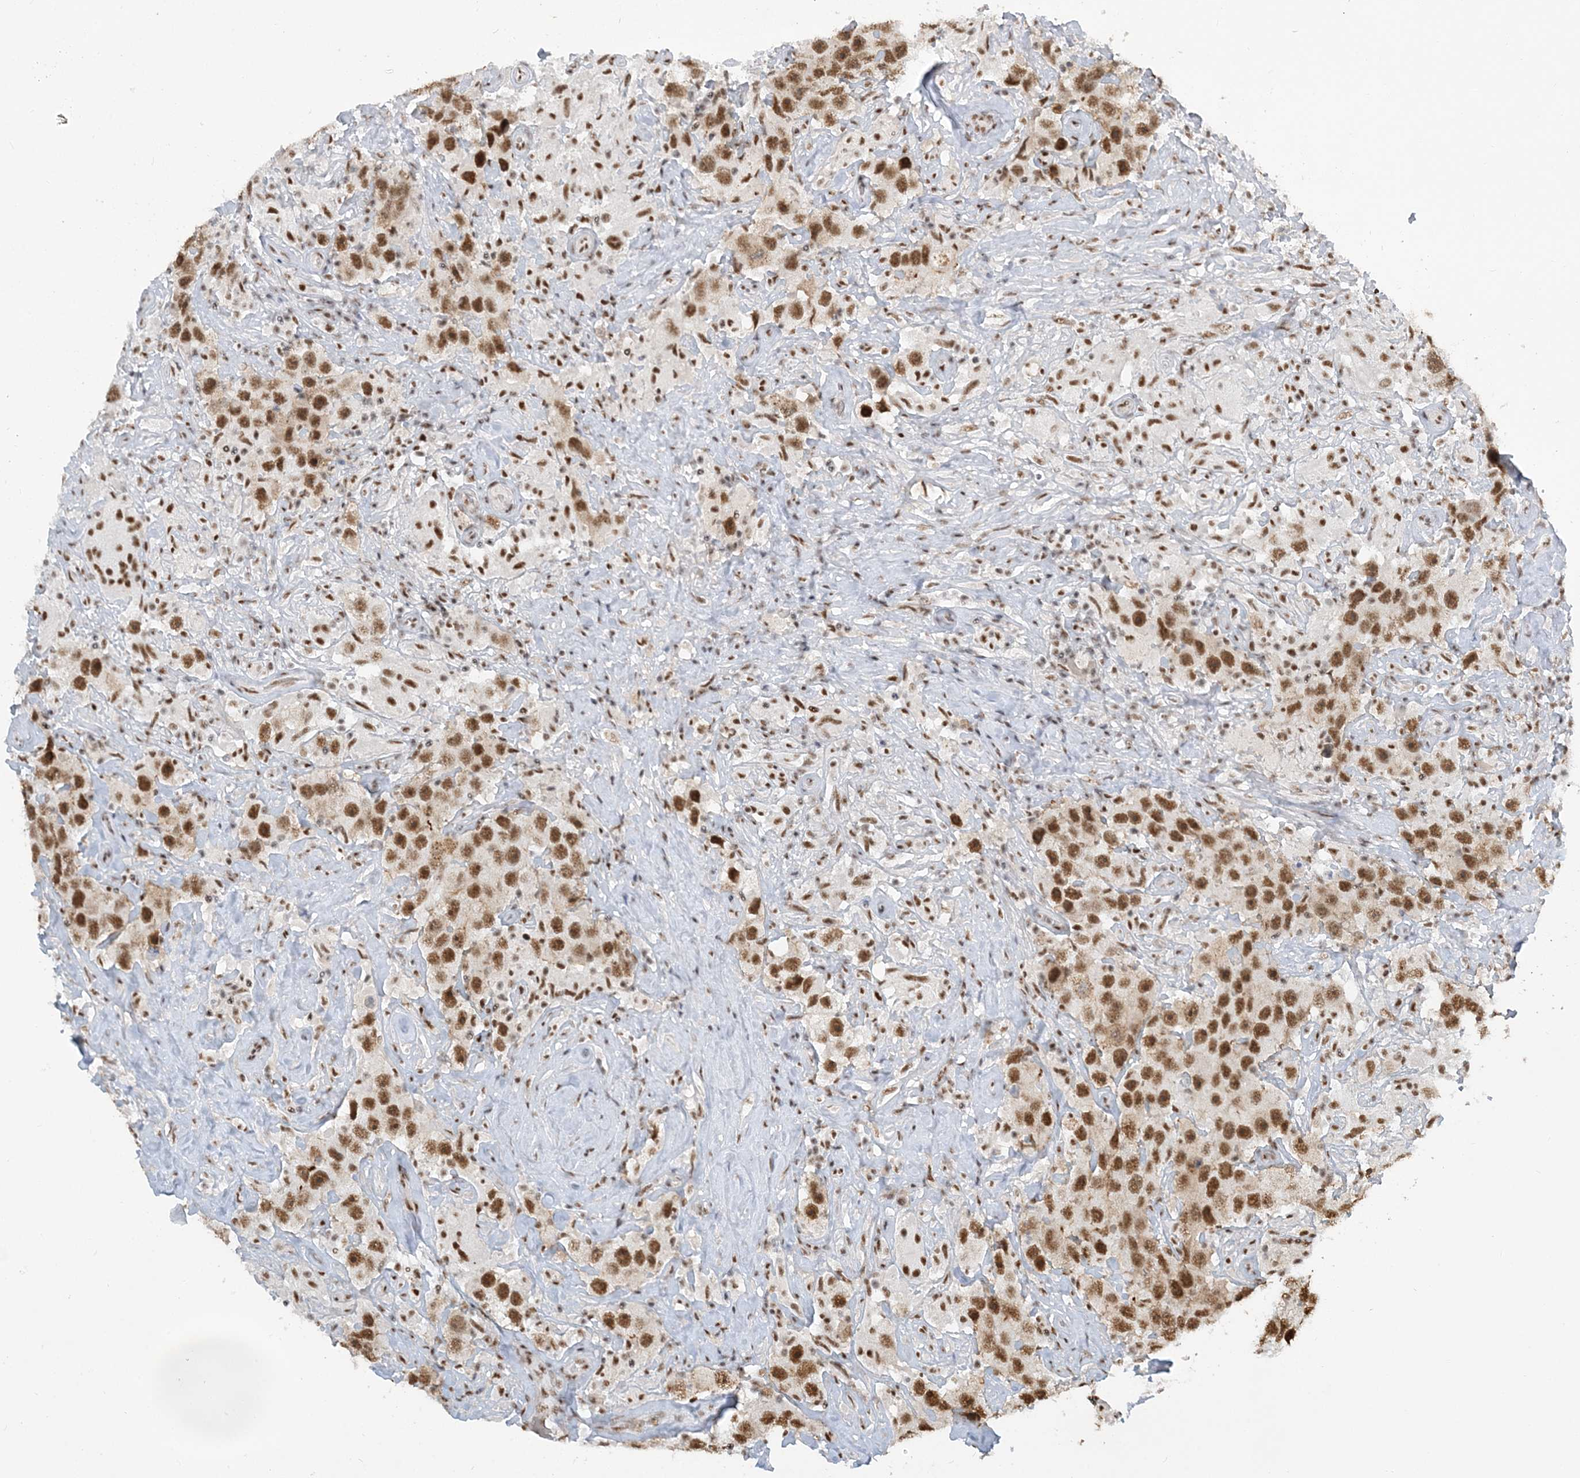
{"staining": {"intensity": "strong", "quantity": ">75%", "location": "nuclear"}, "tissue": "testis cancer", "cell_type": "Tumor cells", "image_type": "cancer", "snomed": [{"axis": "morphology", "description": "Seminoma, NOS"}, {"axis": "topography", "description": "Testis"}], "caption": "A high-resolution photomicrograph shows immunohistochemistry staining of testis cancer, which exhibits strong nuclear positivity in approximately >75% of tumor cells.", "gene": "PLRG1", "patient": {"sex": "male", "age": 49}}